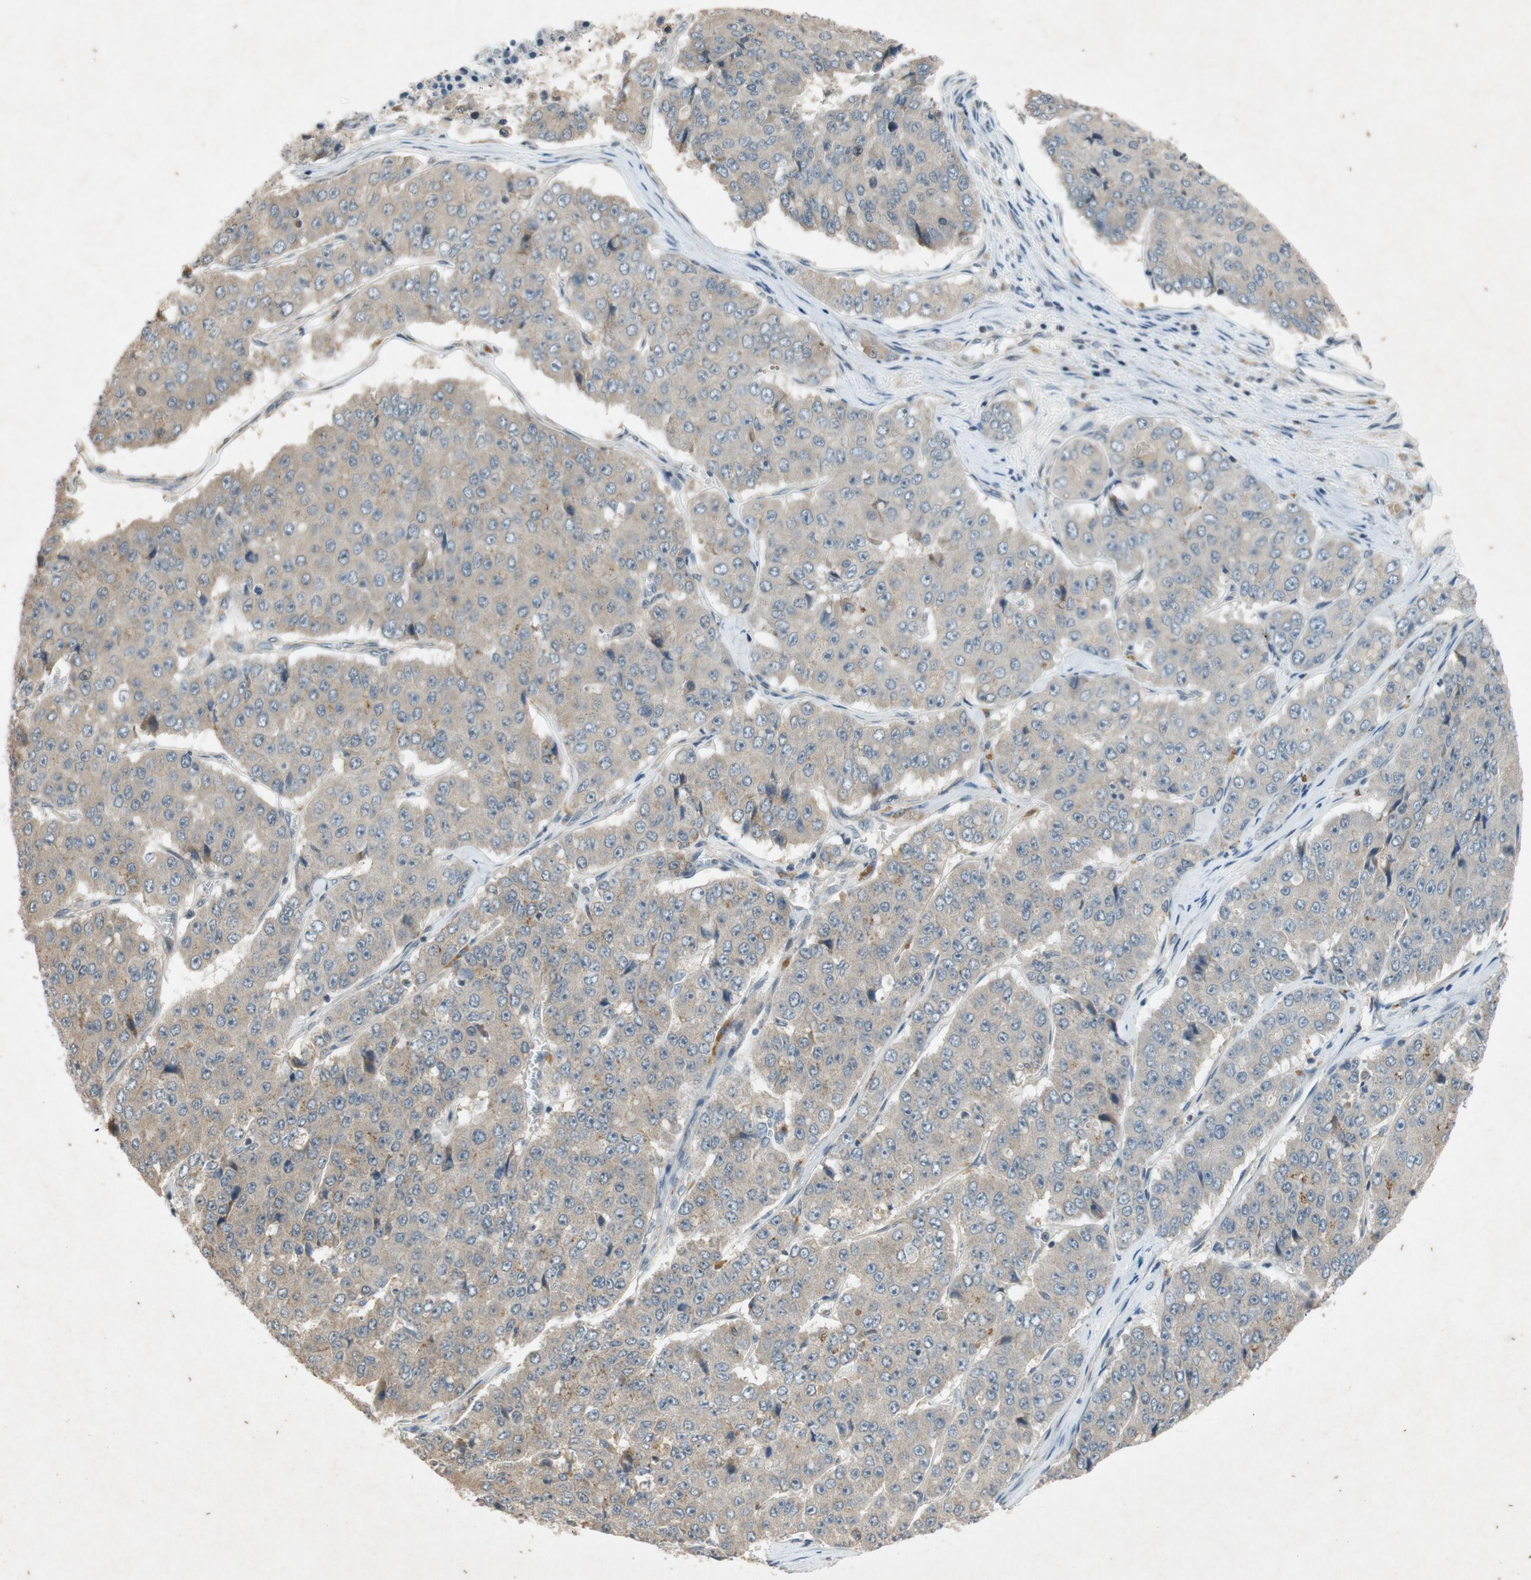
{"staining": {"intensity": "weak", "quantity": ">75%", "location": "cytoplasmic/membranous"}, "tissue": "pancreatic cancer", "cell_type": "Tumor cells", "image_type": "cancer", "snomed": [{"axis": "morphology", "description": "Adenocarcinoma, NOS"}, {"axis": "topography", "description": "Pancreas"}], "caption": "Immunohistochemical staining of adenocarcinoma (pancreatic) demonstrates low levels of weak cytoplasmic/membranous expression in about >75% of tumor cells. (DAB = brown stain, brightfield microscopy at high magnification).", "gene": "ATP2C1", "patient": {"sex": "male", "age": 50}}